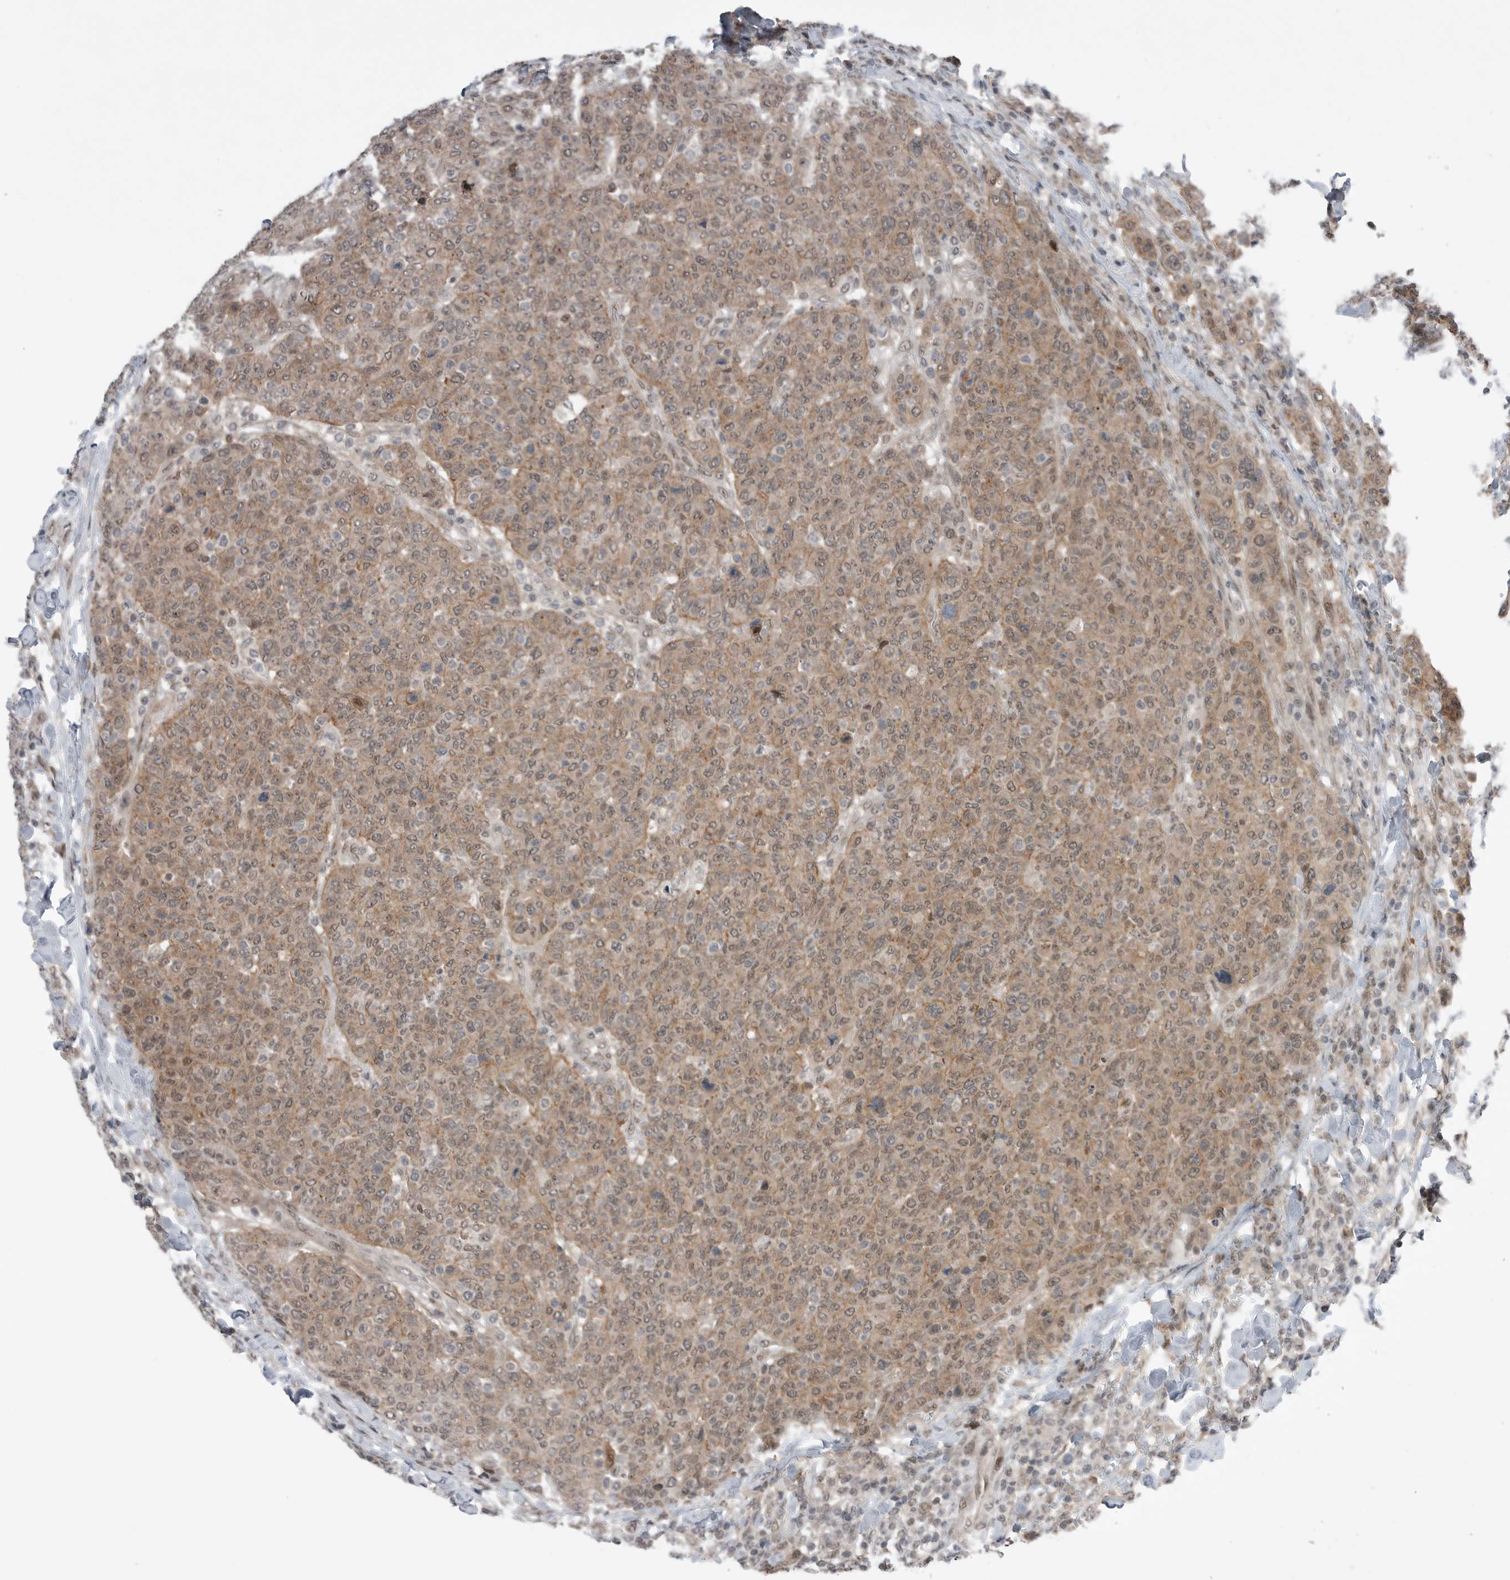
{"staining": {"intensity": "moderate", "quantity": ">75%", "location": "cytoplasmic/membranous"}, "tissue": "breast cancer", "cell_type": "Tumor cells", "image_type": "cancer", "snomed": [{"axis": "morphology", "description": "Duct carcinoma"}, {"axis": "topography", "description": "Breast"}], "caption": "Moderate cytoplasmic/membranous protein staining is identified in about >75% of tumor cells in breast invasive ductal carcinoma.", "gene": "NTAQ1", "patient": {"sex": "female", "age": 37}}